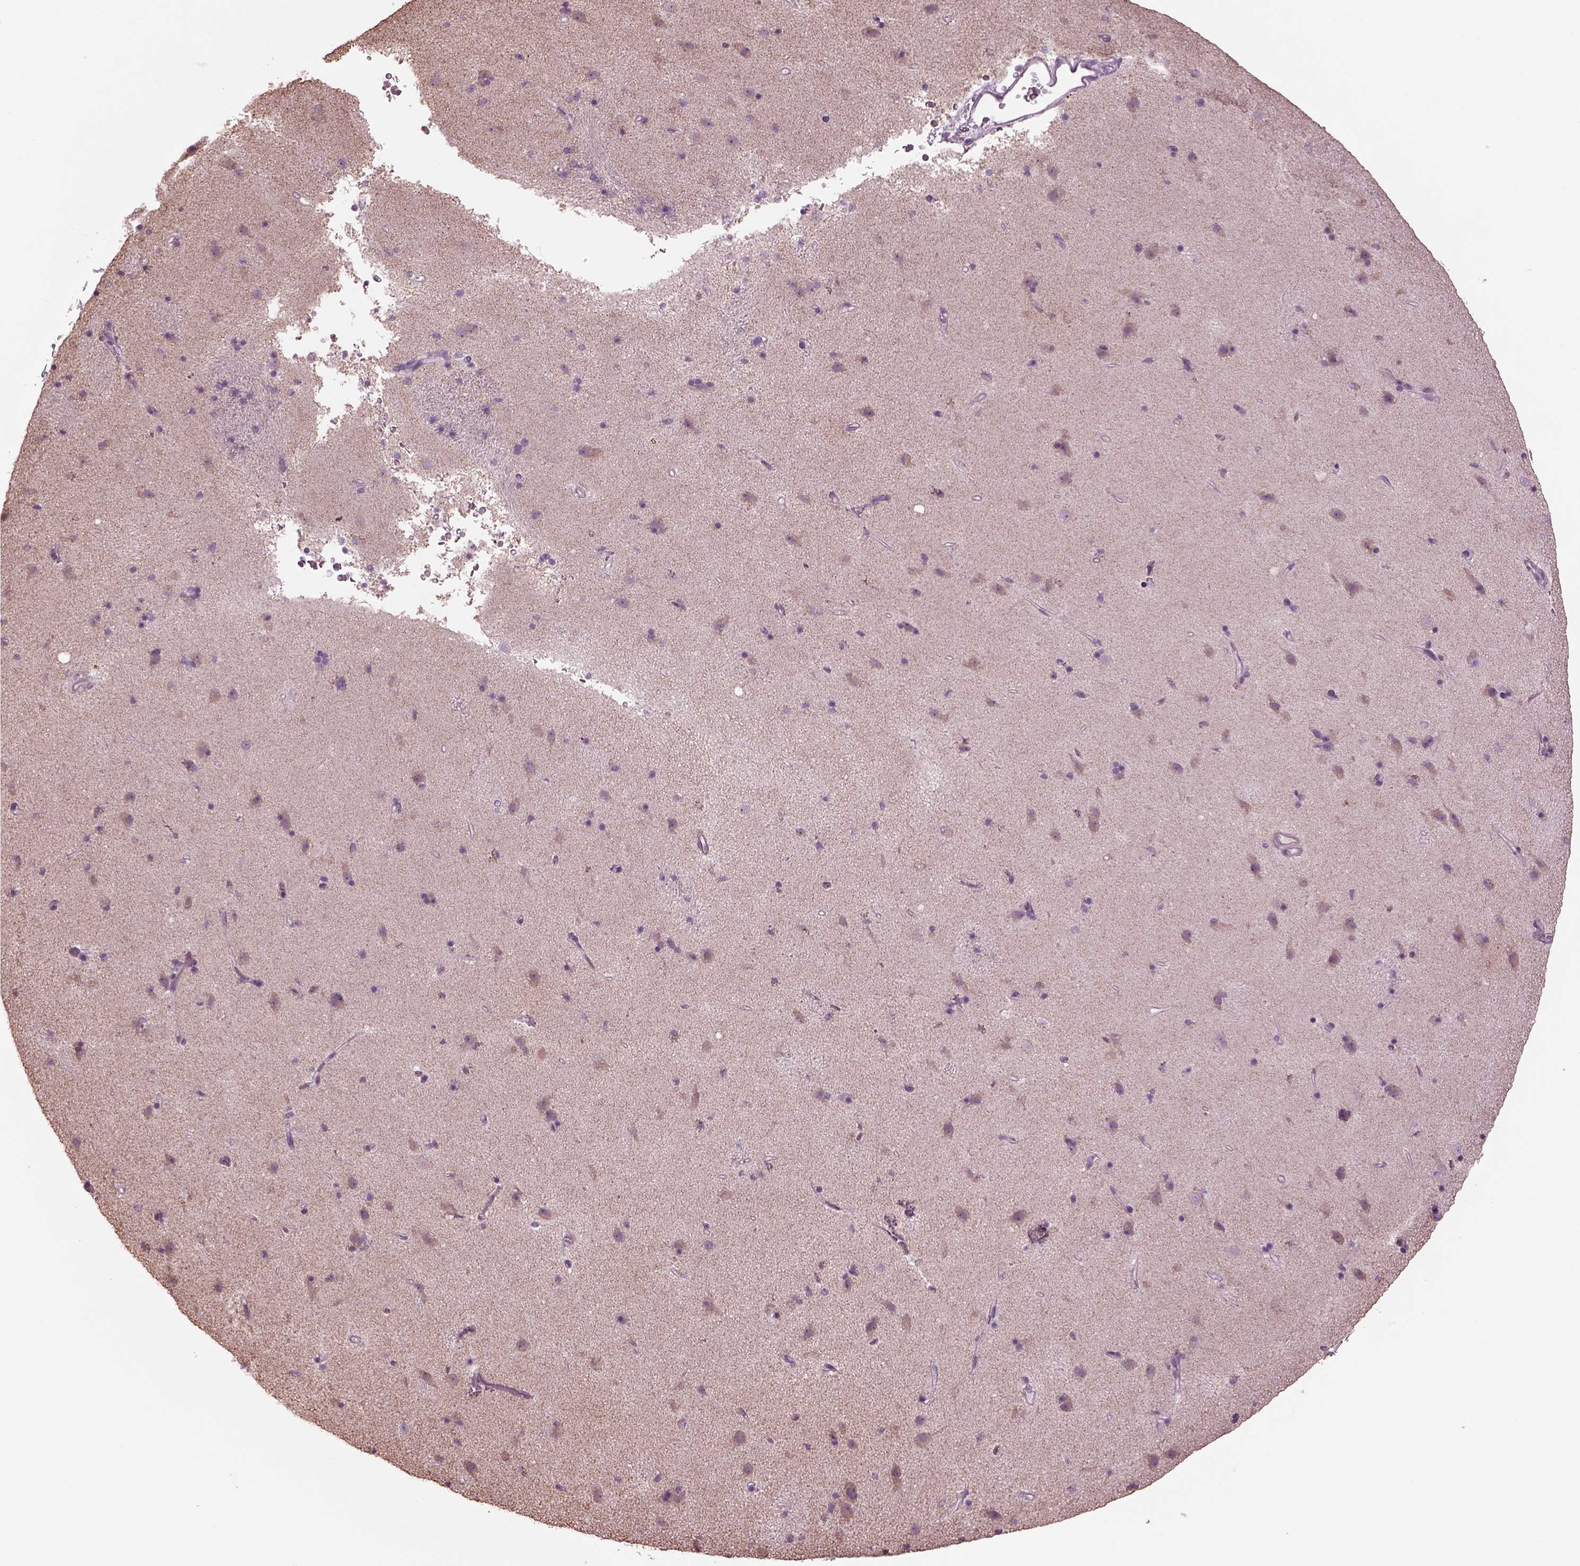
{"staining": {"intensity": "negative", "quantity": "none", "location": "none"}, "tissue": "caudate", "cell_type": "Glial cells", "image_type": "normal", "snomed": [{"axis": "morphology", "description": "Normal tissue, NOS"}, {"axis": "topography", "description": "Lateral ventricle wall"}], "caption": "Immunohistochemistry (IHC) photomicrograph of benign caudate: human caudate stained with DAB (3,3'-diaminobenzidine) displays no significant protein expression in glial cells. Brightfield microscopy of IHC stained with DAB (brown) and hematoxylin (blue), captured at high magnification.", "gene": "SPATA7", "patient": {"sex": "female", "age": 71}}